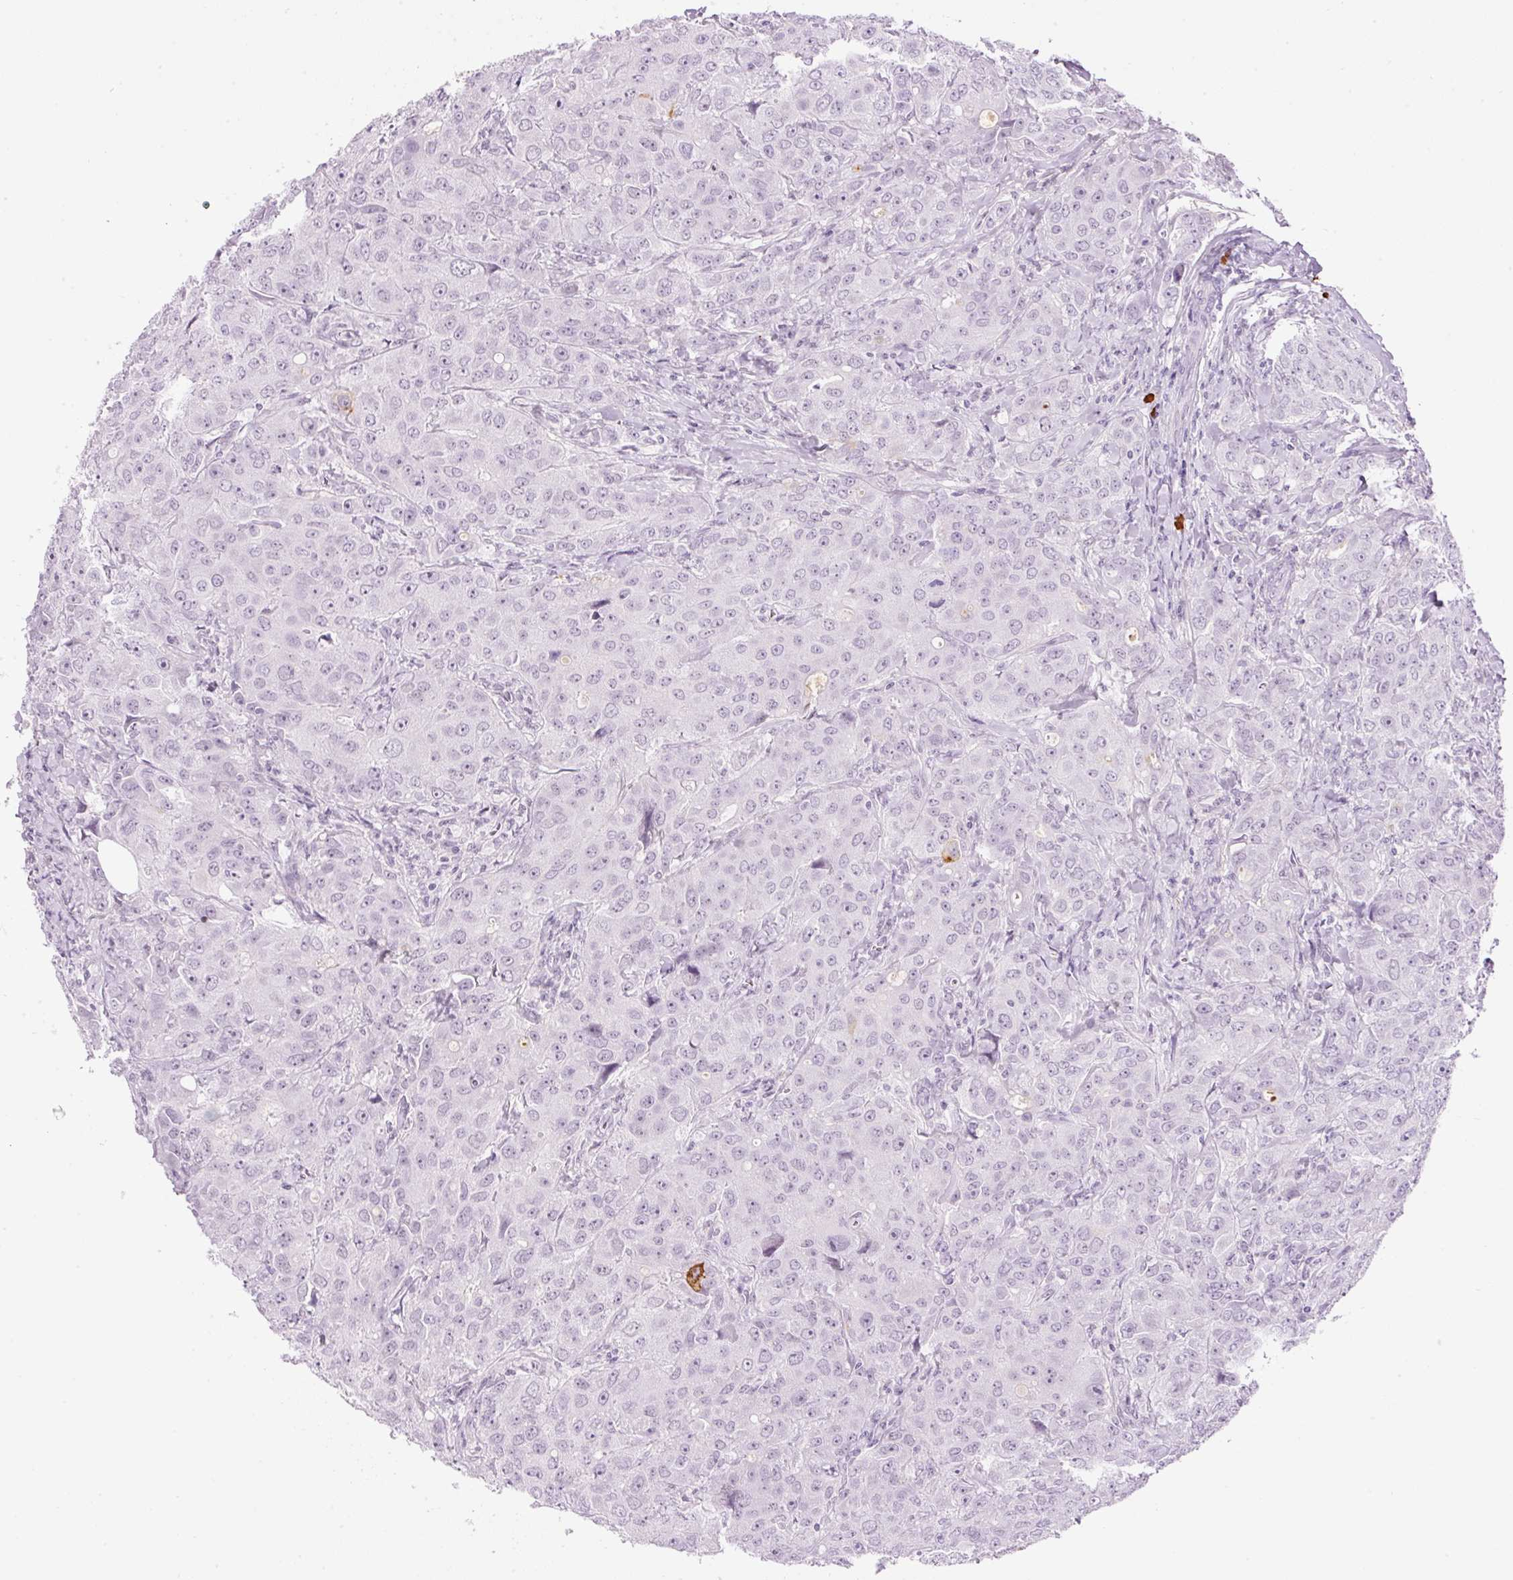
{"staining": {"intensity": "negative", "quantity": "none", "location": "none"}, "tissue": "breast cancer", "cell_type": "Tumor cells", "image_type": "cancer", "snomed": [{"axis": "morphology", "description": "Duct carcinoma"}, {"axis": "topography", "description": "Breast"}], "caption": "IHC micrograph of breast cancer stained for a protein (brown), which reveals no expression in tumor cells.", "gene": "PRPF38B", "patient": {"sex": "female", "age": 43}}